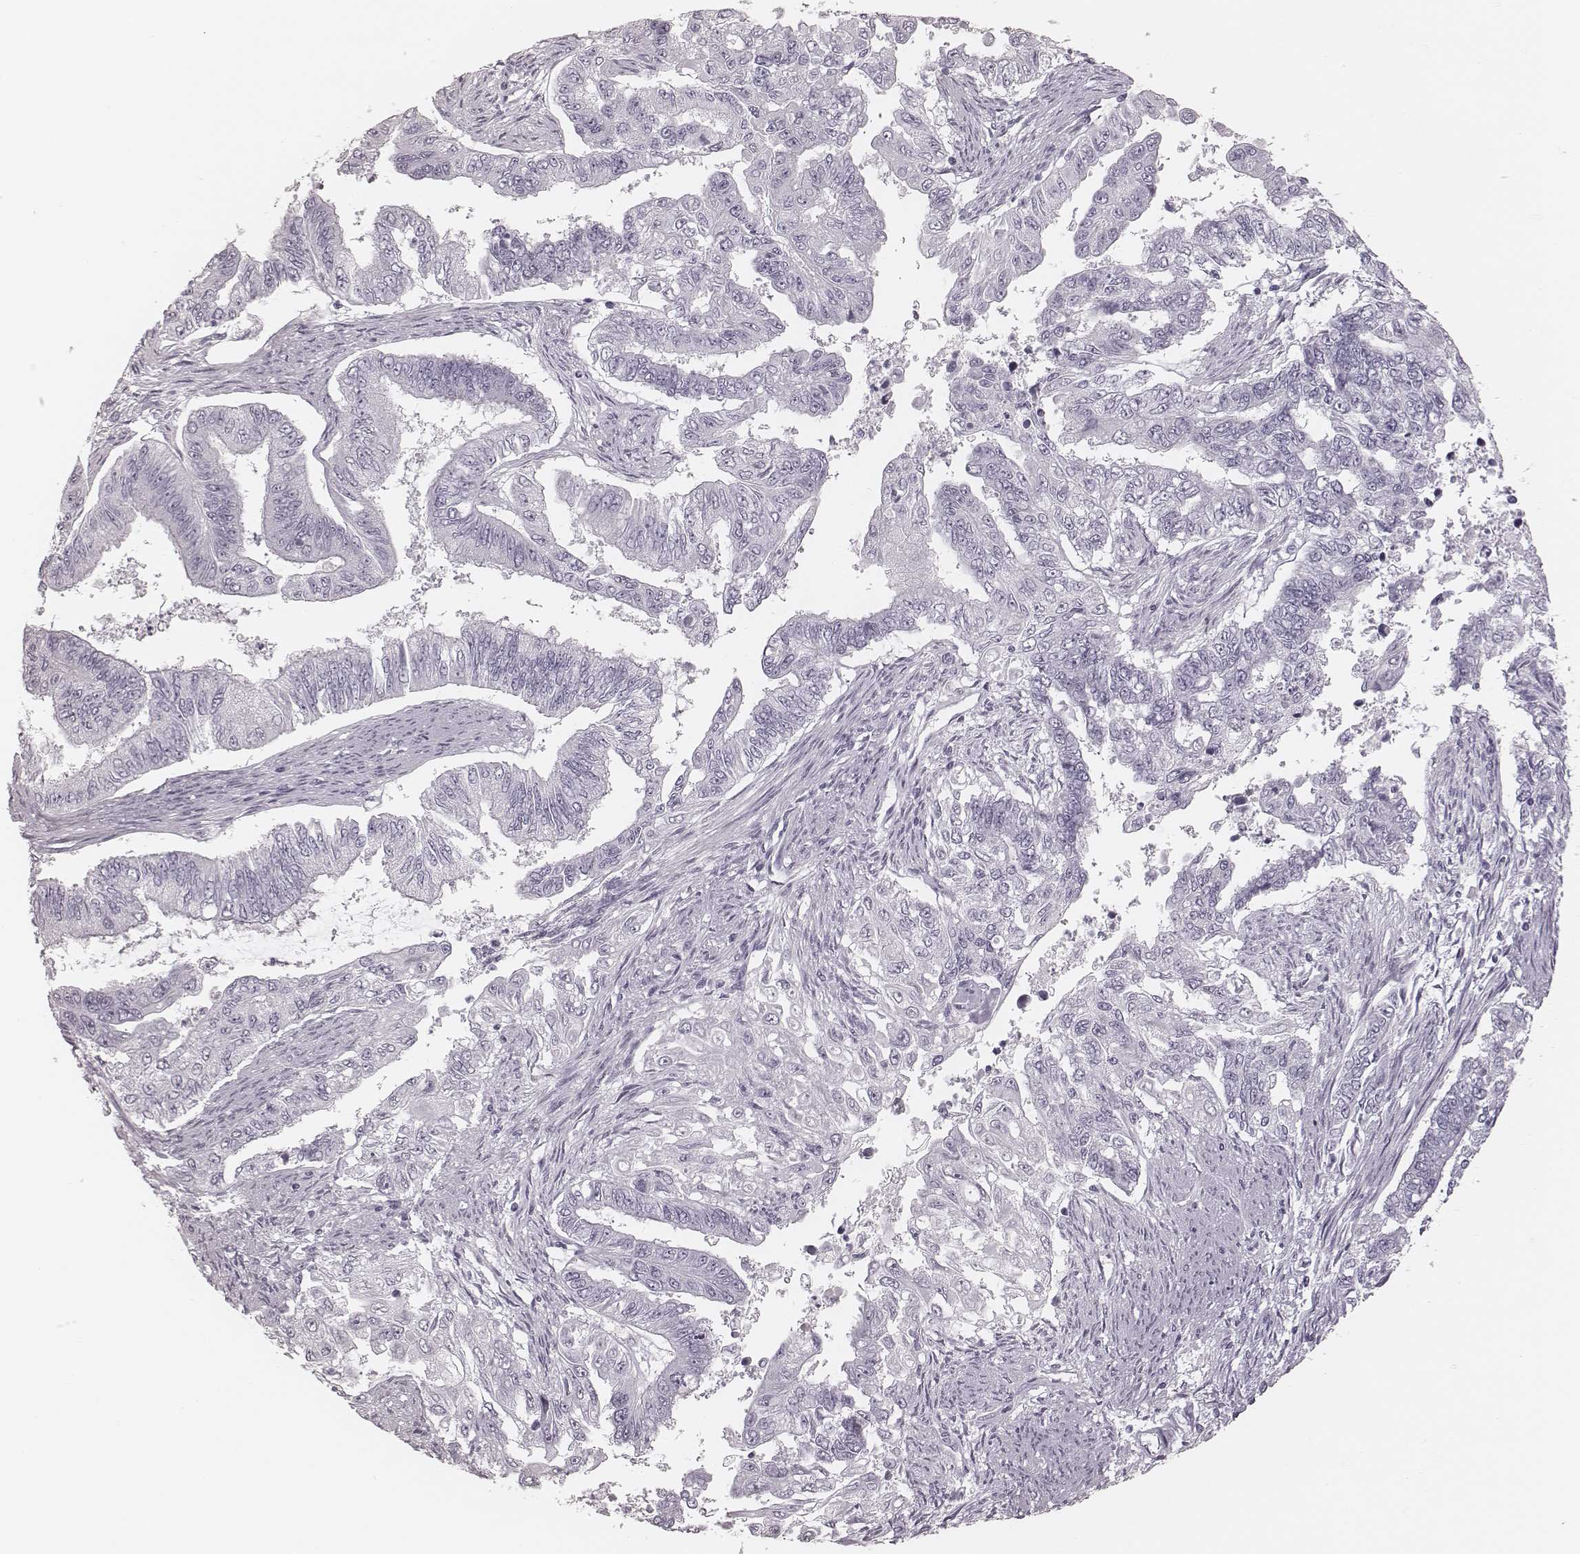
{"staining": {"intensity": "negative", "quantity": "none", "location": "none"}, "tissue": "endometrial cancer", "cell_type": "Tumor cells", "image_type": "cancer", "snomed": [{"axis": "morphology", "description": "Adenocarcinoma, NOS"}, {"axis": "topography", "description": "Uterus"}], "caption": "This is a histopathology image of IHC staining of endometrial cancer, which shows no positivity in tumor cells.", "gene": "MSX1", "patient": {"sex": "female", "age": 59}}